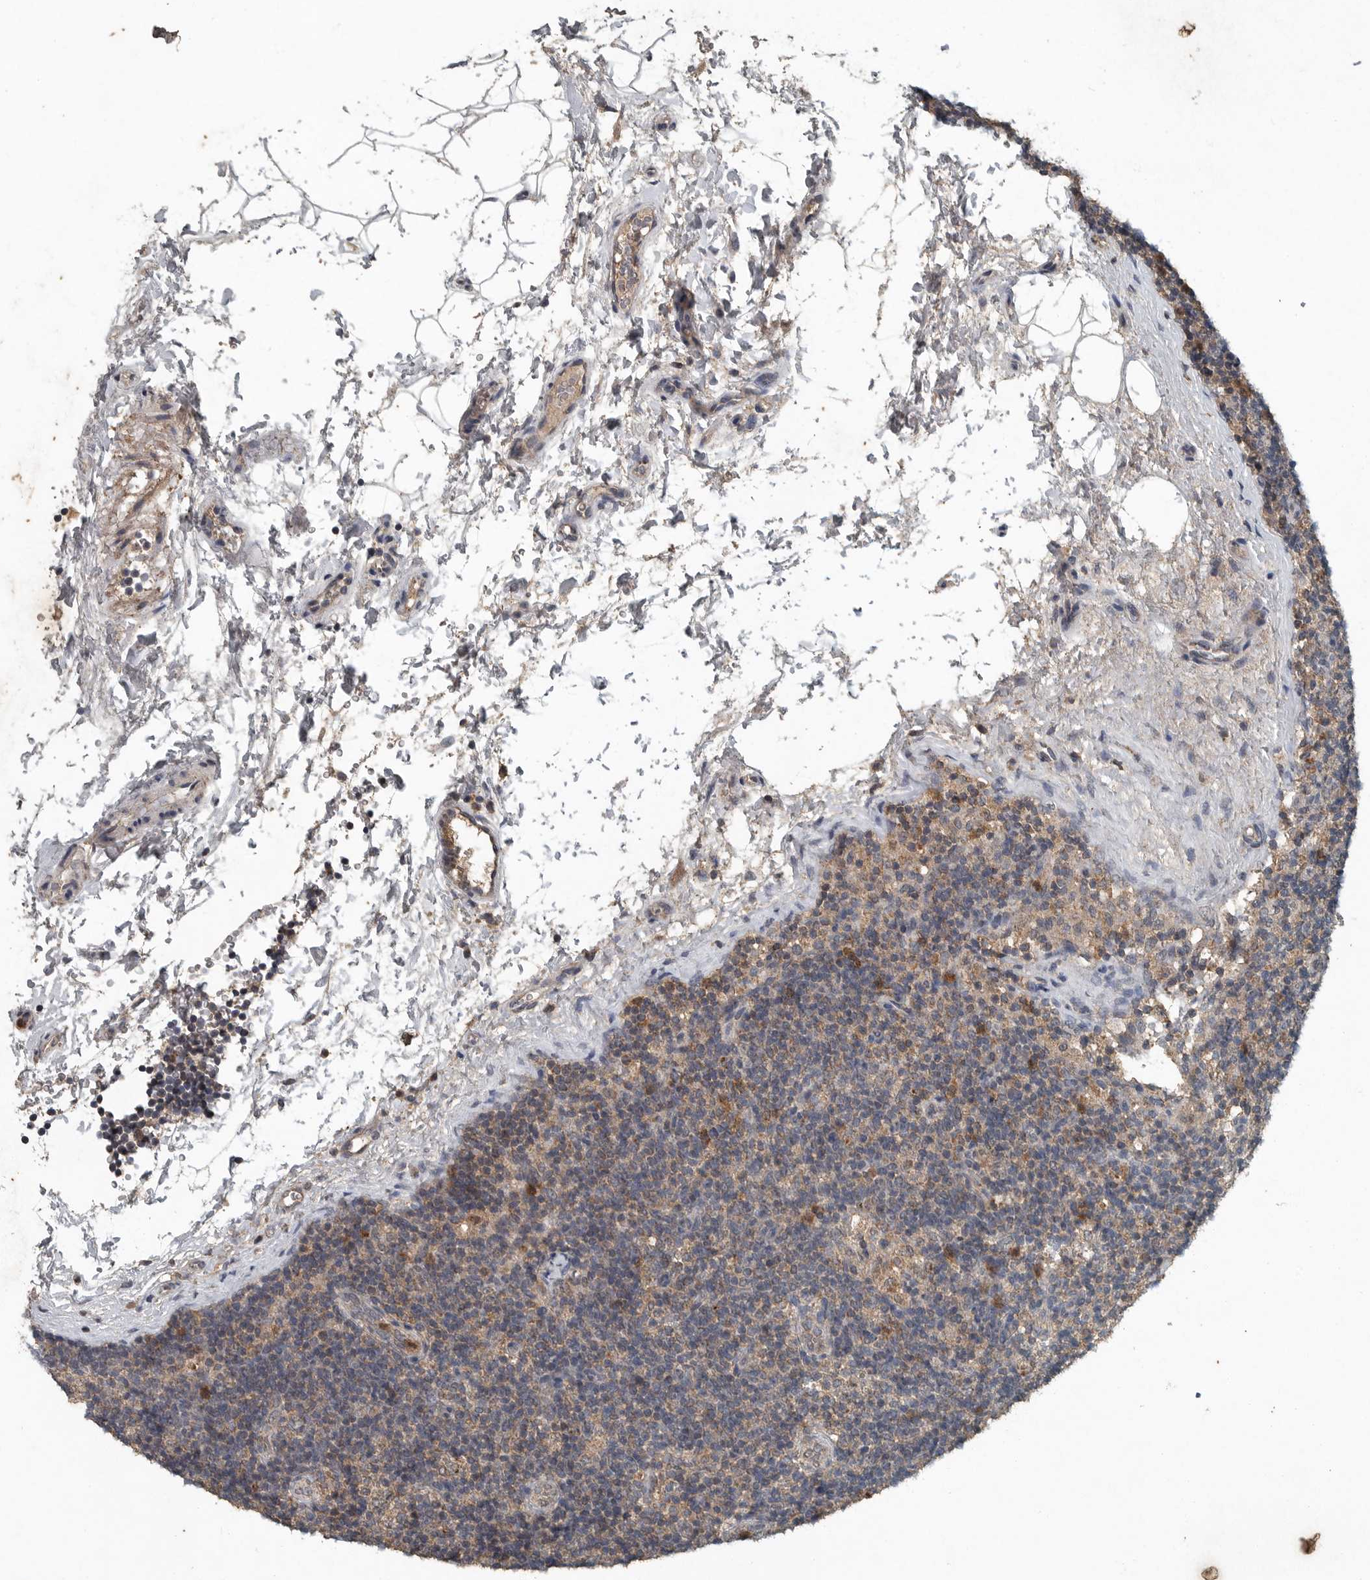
{"staining": {"intensity": "weak", "quantity": "25%-75%", "location": "cytoplasmic/membranous"}, "tissue": "lymph node", "cell_type": "Germinal center cells", "image_type": "normal", "snomed": [{"axis": "morphology", "description": "Normal tissue, NOS"}, {"axis": "topography", "description": "Lymph node"}], "caption": "The photomicrograph displays staining of normal lymph node, revealing weak cytoplasmic/membranous protein expression (brown color) within germinal center cells. The staining was performed using DAB to visualize the protein expression in brown, while the nuclei were stained in blue with hematoxylin (Magnification: 20x).", "gene": "IL6ST", "patient": {"sex": "female", "age": 22}}